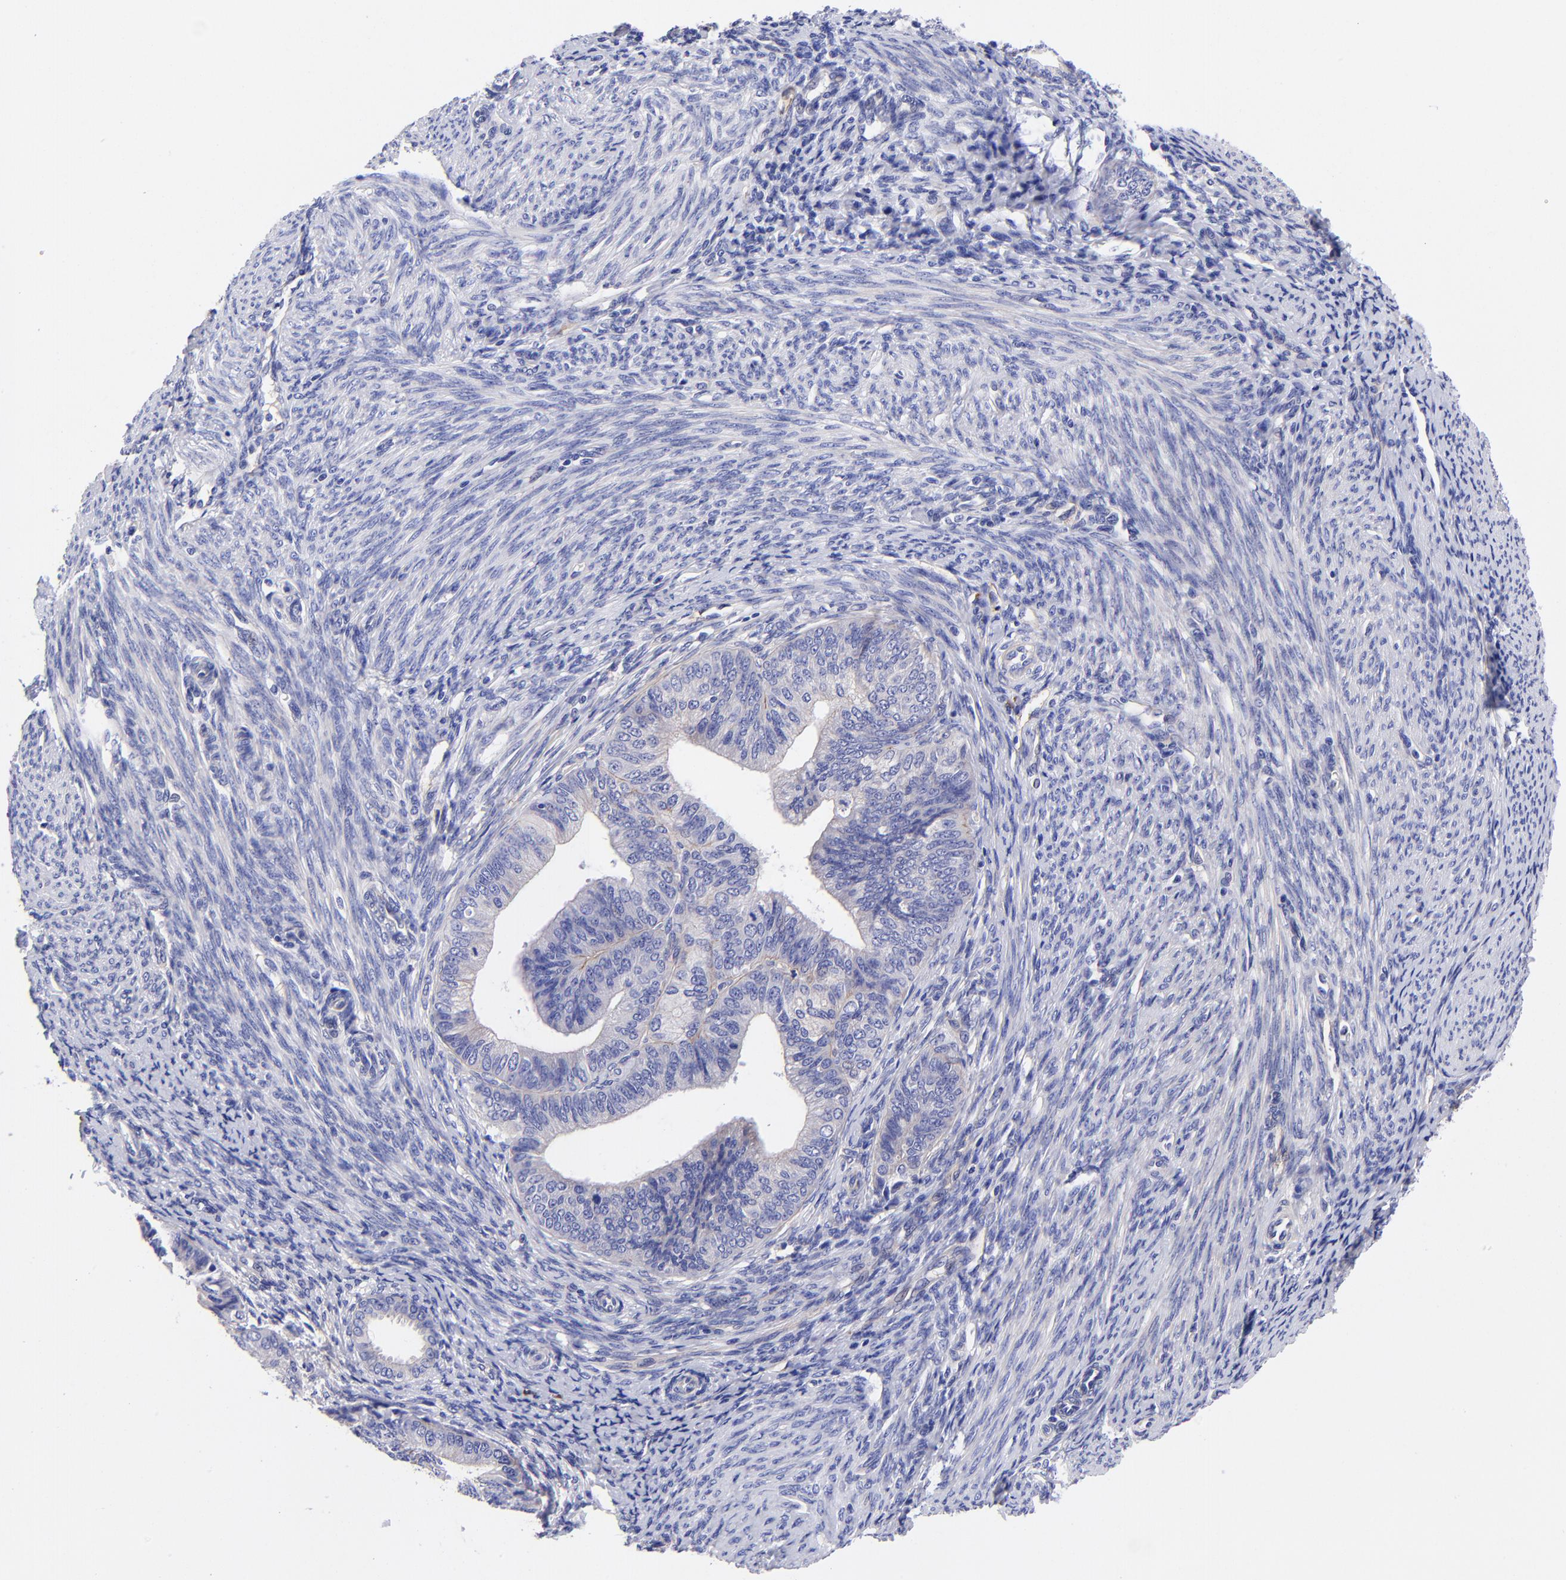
{"staining": {"intensity": "moderate", "quantity": "<25%", "location": "cytoplasmic/membranous"}, "tissue": "endometrial cancer", "cell_type": "Tumor cells", "image_type": "cancer", "snomed": [{"axis": "morphology", "description": "Adenocarcinoma, NOS"}, {"axis": "topography", "description": "Endometrium"}], "caption": "Endometrial cancer tissue reveals moderate cytoplasmic/membranous positivity in about <25% of tumor cells", "gene": "PPFIBP1", "patient": {"sex": "female", "age": 63}}